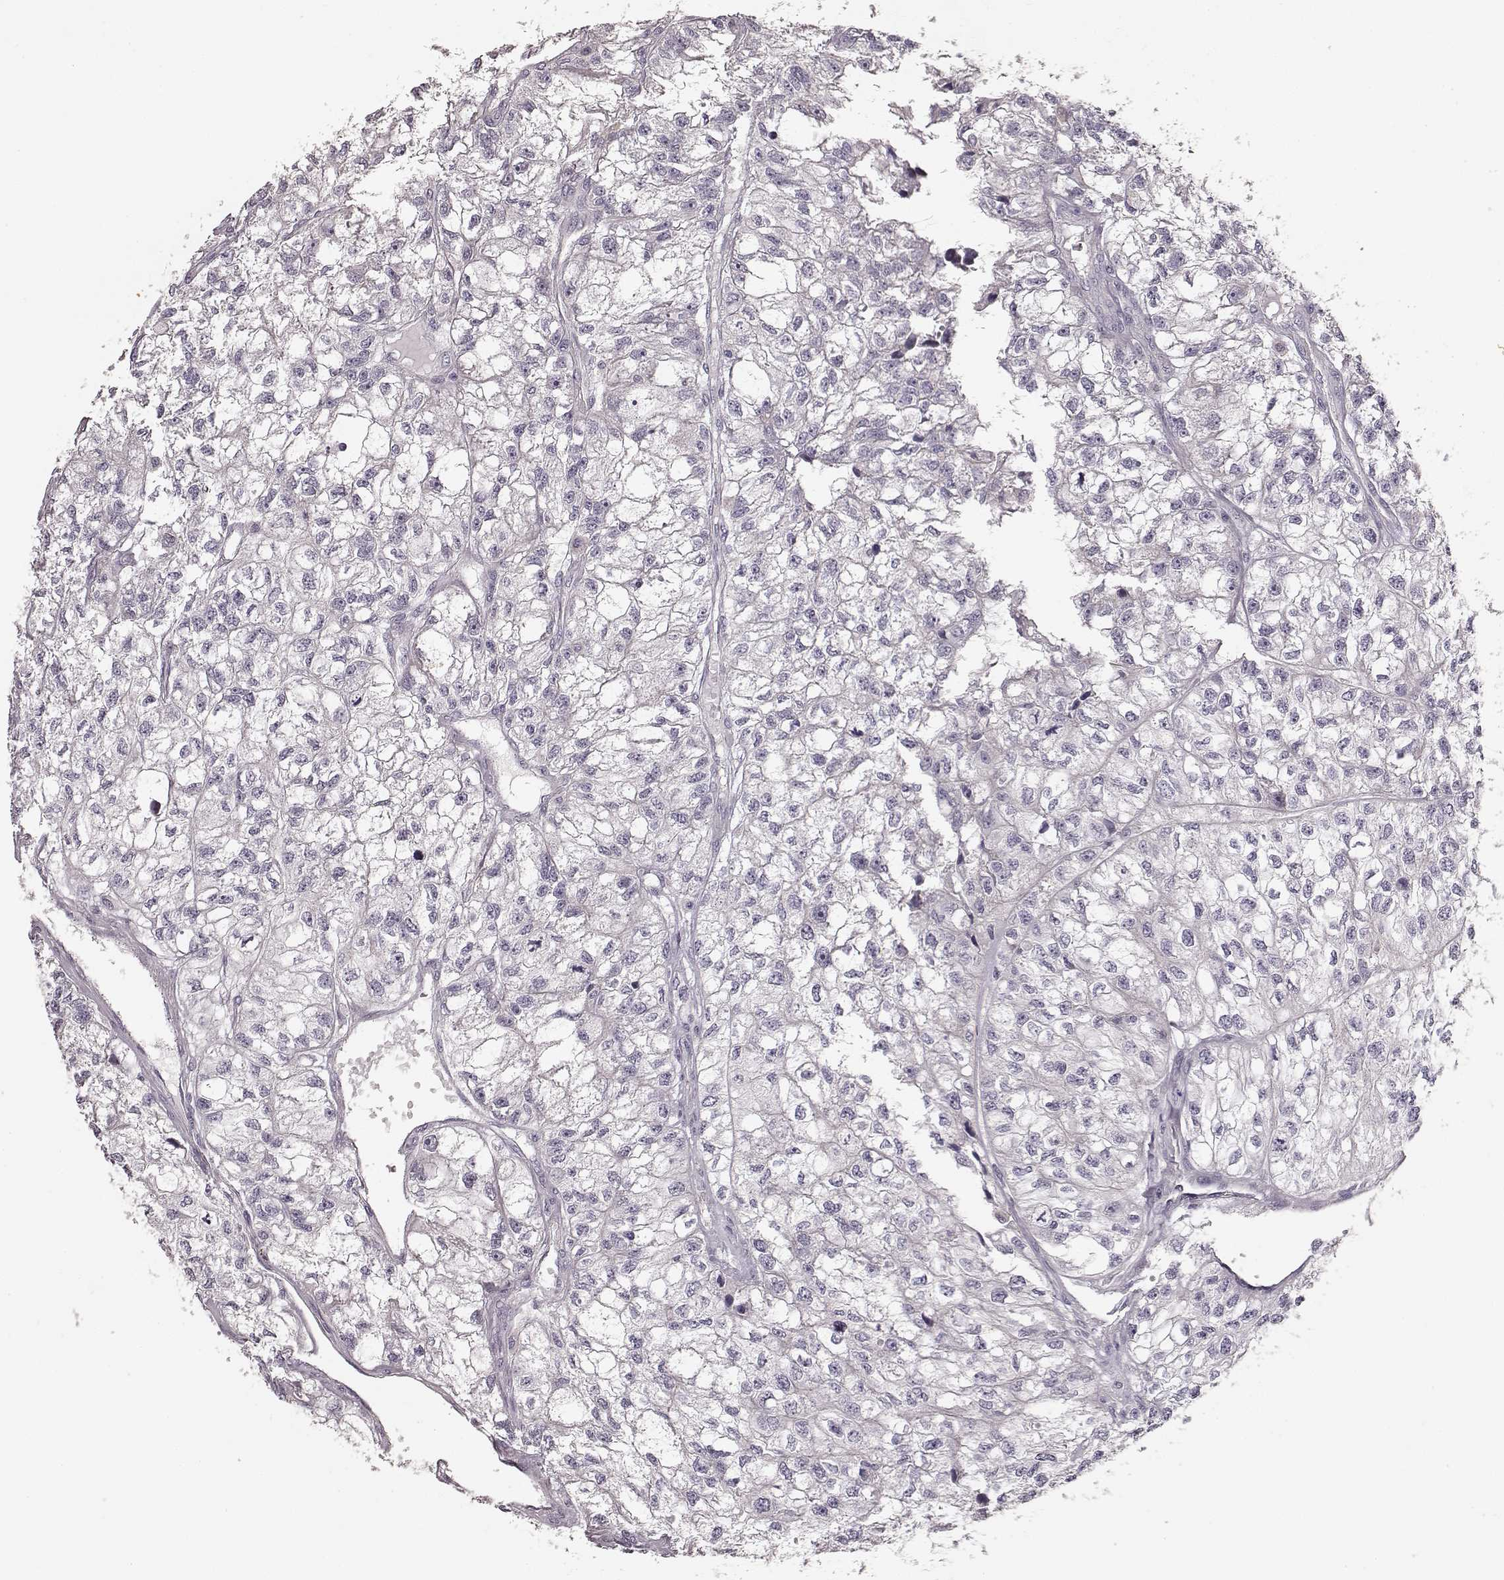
{"staining": {"intensity": "negative", "quantity": "none", "location": "none"}, "tissue": "renal cancer", "cell_type": "Tumor cells", "image_type": "cancer", "snomed": [{"axis": "morphology", "description": "Adenocarcinoma, NOS"}, {"axis": "topography", "description": "Kidney"}], "caption": "Protein analysis of adenocarcinoma (renal) demonstrates no significant staining in tumor cells.", "gene": "GPR50", "patient": {"sex": "male", "age": 56}}